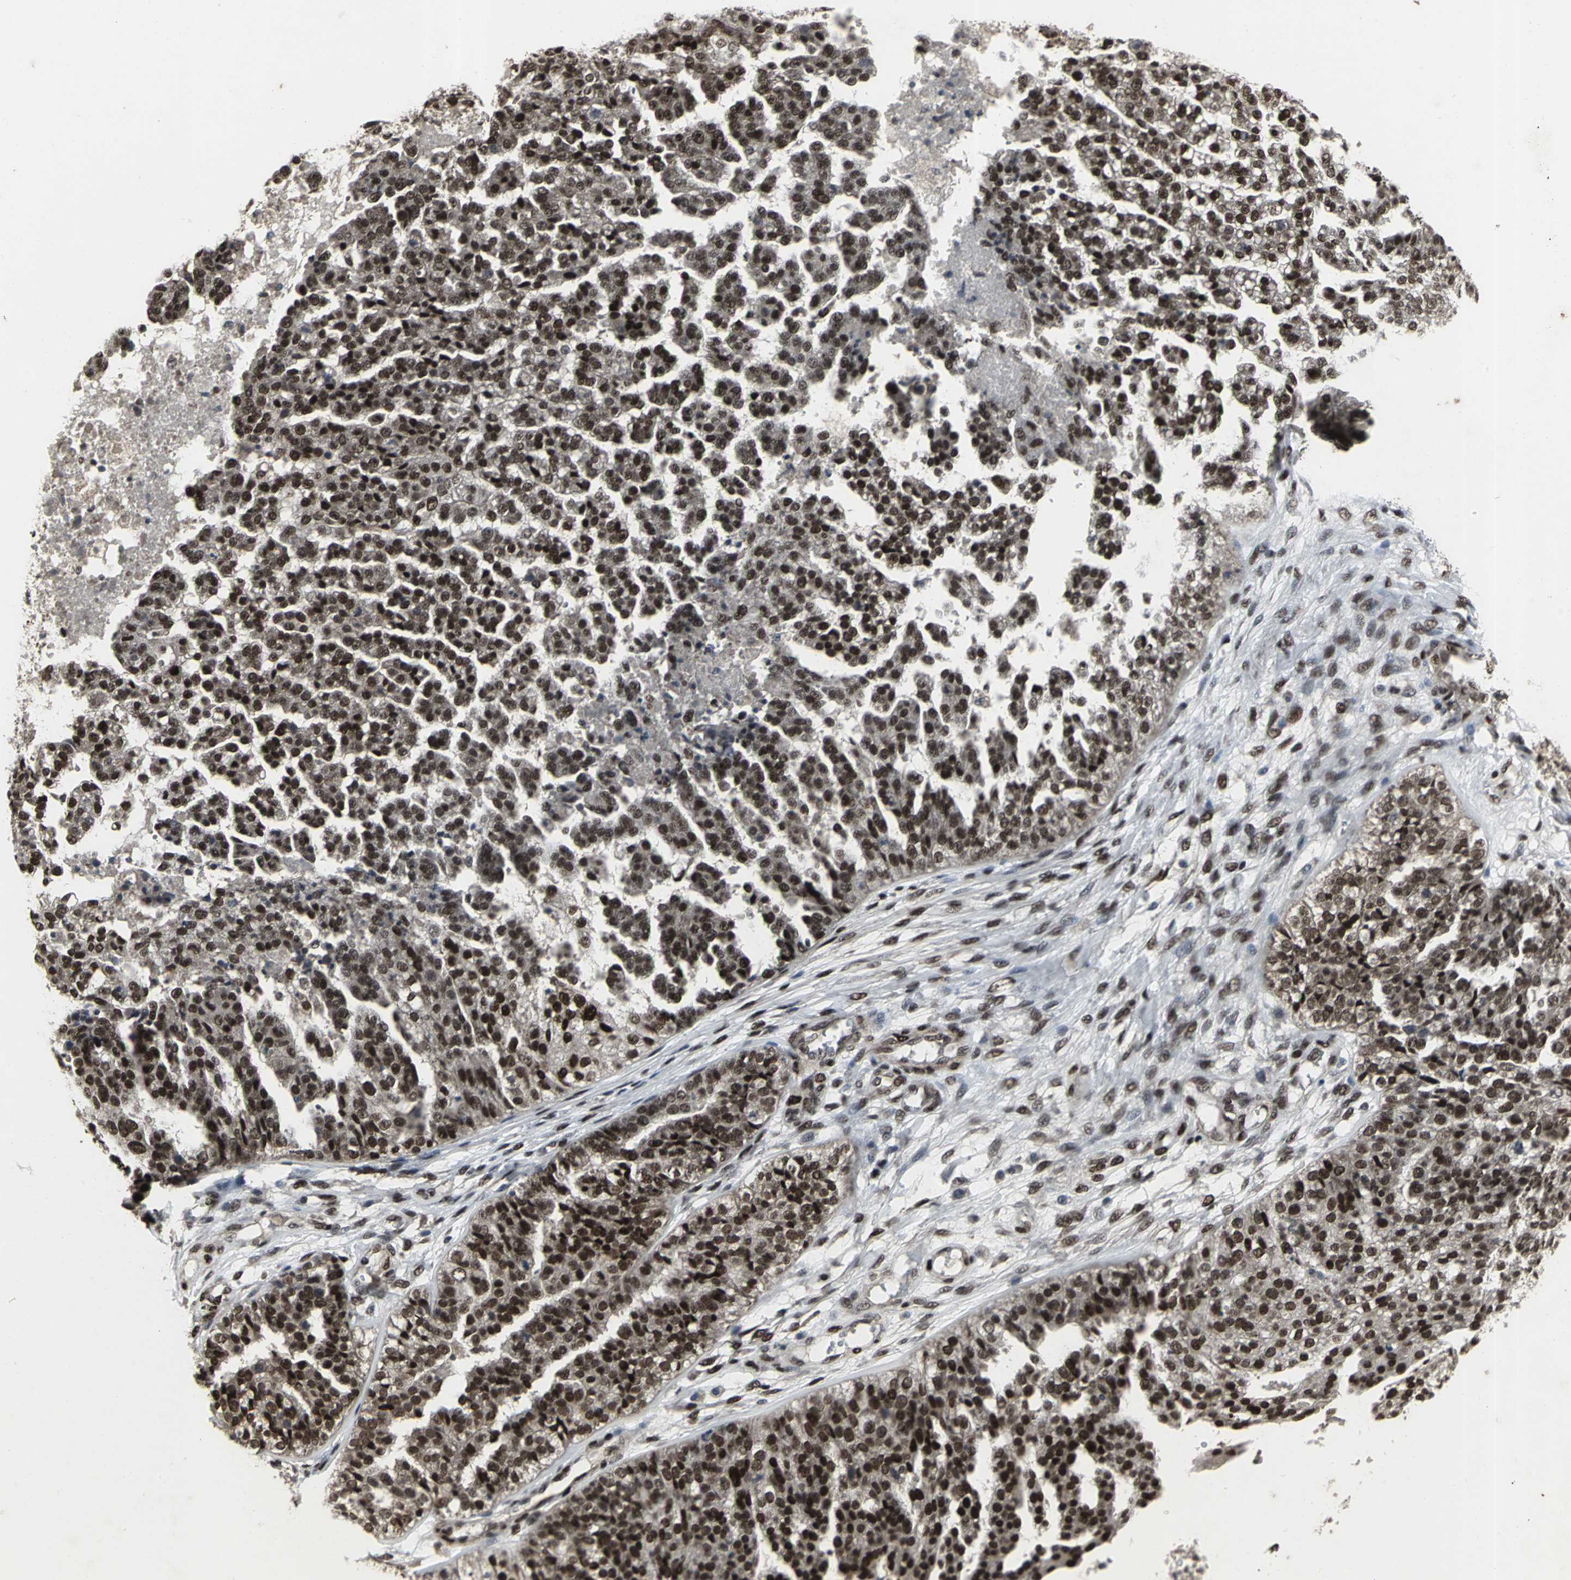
{"staining": {"intensity": "strong", "quantity": ">75%", "location": "nuclear"}, "tissue": "ovarian cancer", "cell_type": "Tumor cells", "image_type": "cancer", "snomed": [{"axis": "morphology", "description": "Carcinoma, NOS"}, {"axis": "topography", "description": "Soft tissue"}, {"axis": "topography", "description": "Ovary"}], "caption": "Immunohistochemistry of ovarian cancer (carcinoma) exhibits high levels of strong nuclear expression in about >75% of tumor cells.", "gene": "SRF", "patient": {"sex": "female", "age": 54}}